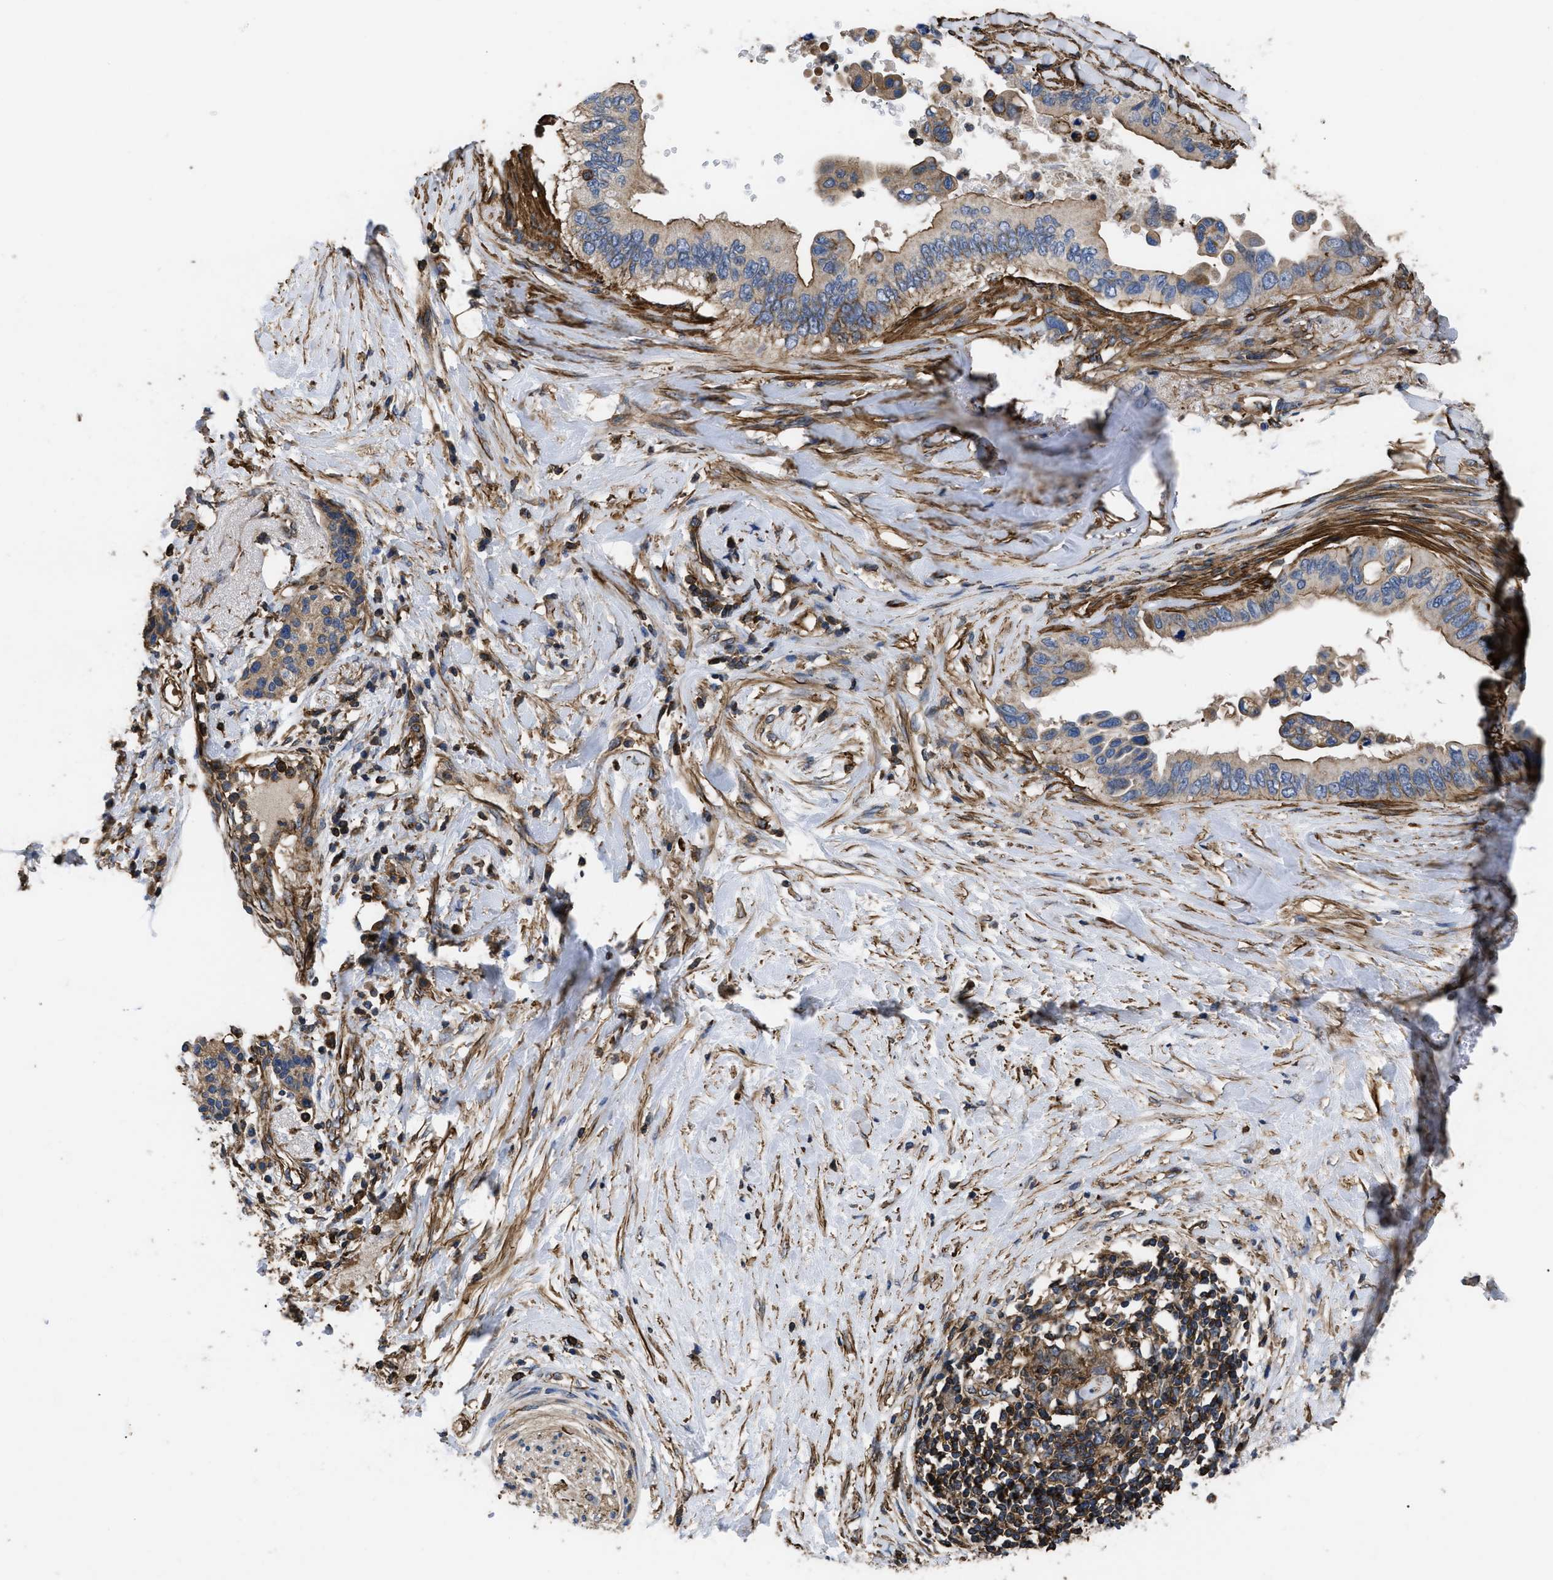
{"staining": {"intensity": "moderate", "quantity": ">75%", "location": "cytoplasmic/membranous"}, "tissue": "pancreatic cancer", "cell_type": "Tumor cells", "image_type": "cancer", "snomed": [{"axis": "morphology", "description": "Adenocarcinoma, NOS"}, {"axis": "topography", "description": "Pancreas"}], "caption": "A high-resolution histopathology image shows immunohistochemistry (IHC) staining of adenocarcinoma (pancreatic), which demonstrates moderate cytoplasmic/membranous expression in approximately >75% of tumor cells. The staining was performed using DAB to visualize the protein expression in brown, while the nuclei were stained in blue with hematoxylin (Magnification: 20x).", "gene": "SCUBE2", "patient": {"sex": "female", "age": 56}}